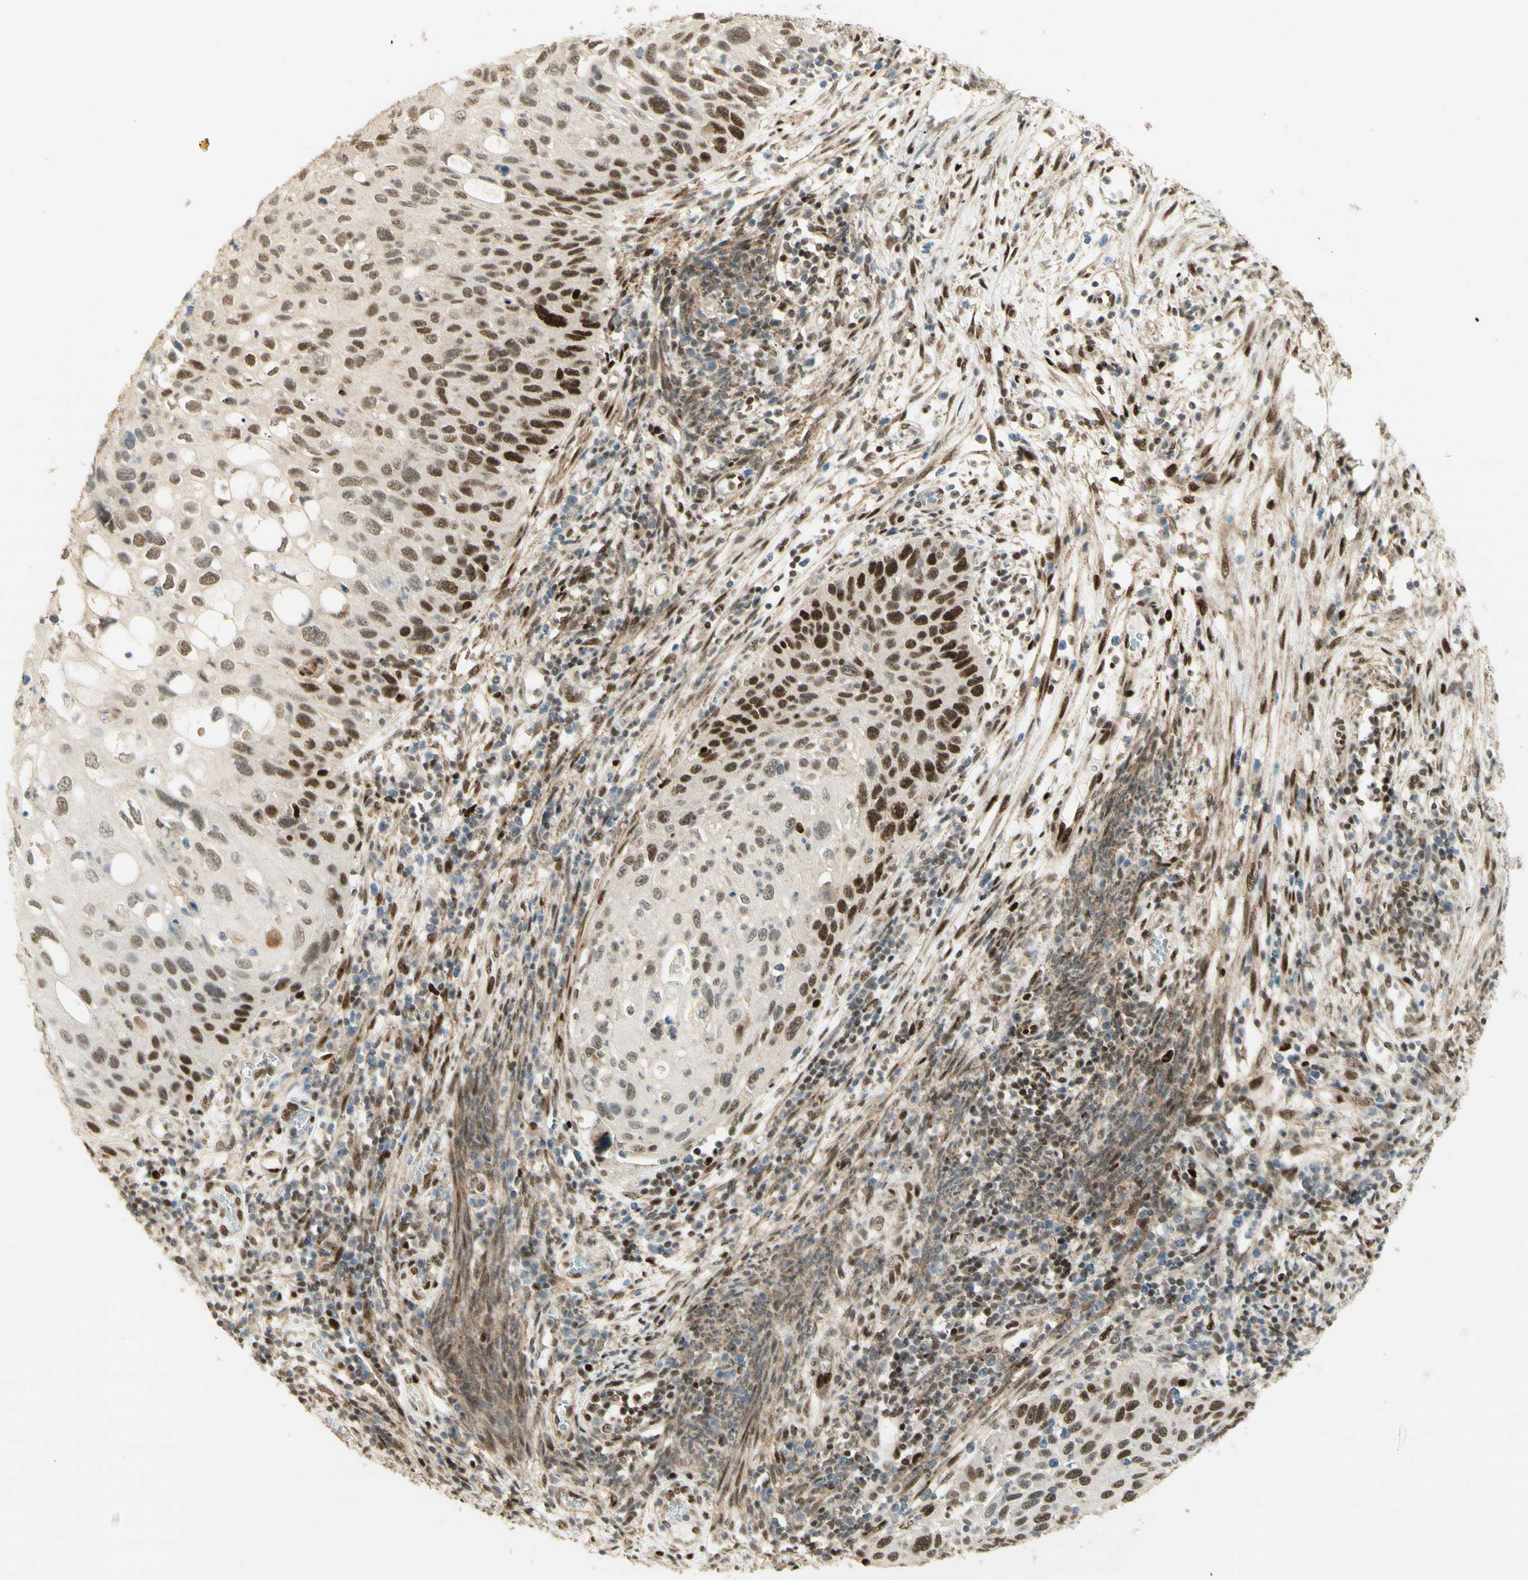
{"staining": {"intensity": "strong", "quantity": "25%-75%", "location": "nuclear"}, "tissue": "cervical cancer", "cell_type": "Tumor cells", "image_type": "cancer", "snomed": [{"axis": "morphology", "description": "Squamous cell carcinoma, NOS"}, {"axis": "topography", "description": "Cervix"}], "caption": "IHC of human cervical squamous cell carcinoma demonstrates high levels of strong nuclear positivity in approximately 25%-75% of tumor cells.", "gene": "FOXP1", "patient": {"sex": "female", "age": 70}}